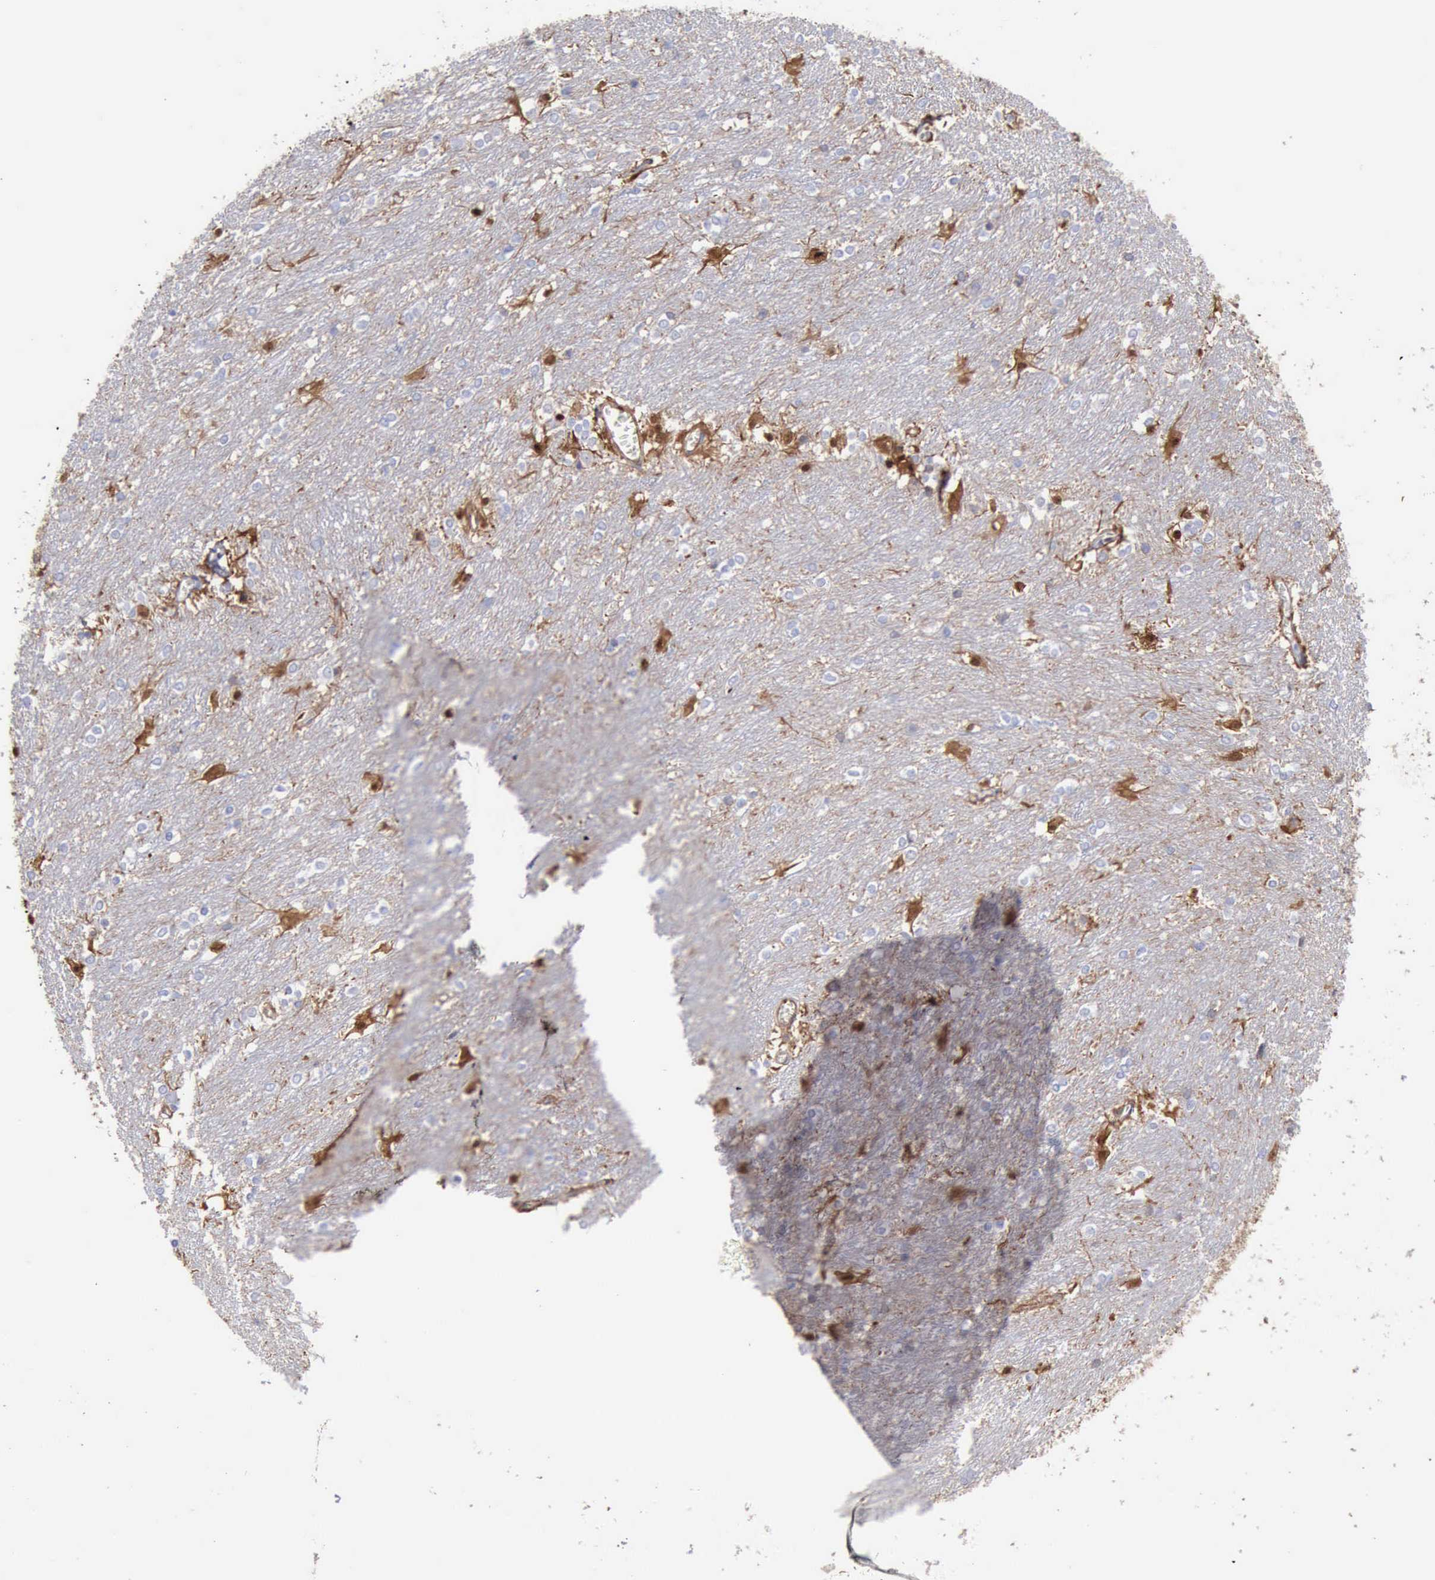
{"staining": {"intensity": "negative", "quantity": "none", "location": "none"}, "tissue": "caudate", "cell_type": "Glial cells", "image_type": "normal", "snomed": [{"axis": "morphology", "description": "Normal tissue, NOS"}, {"axis": "topography", "description": "Lateral ventricle wall"}], "caption": "The image exhibits no significant expression in glial cells of caudate. (DAB (3,3'-diaminobenzidine) immunohistochemistry, high magnification).", "gene": "FHL1", "patient": {"sex": "female", "age": 19}}